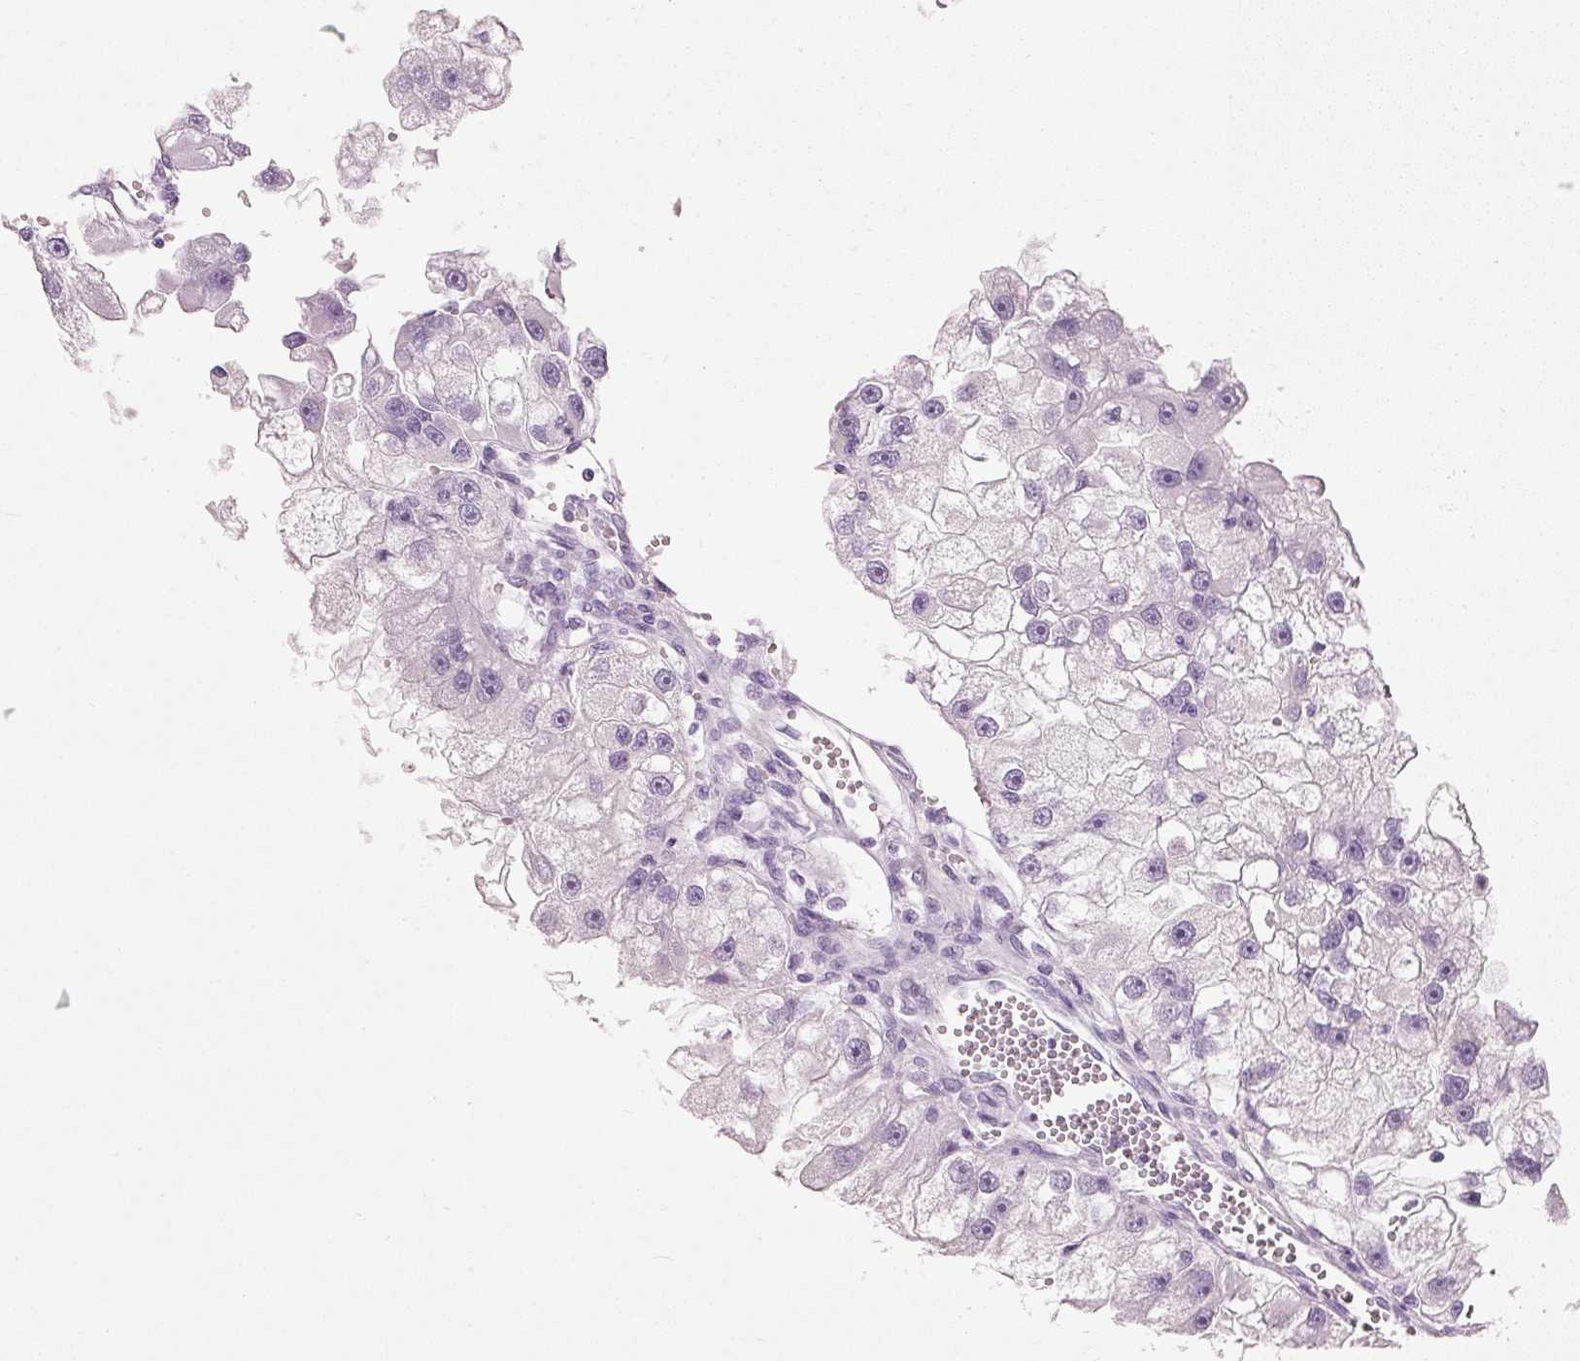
{"staining": {"intensity": "negative", "quantity": "none", "location": "none"}, "tissue": "renal cancer", "cell_type": "Tumor cells", "image_type": "cancer", "snomed": [{"axis": "morphology", "description": "Adenocarcinoma, NOS"}, {"axis": "topography", "description": "Kidney"}], "caption": "This photomicrograph is of renal adenocarcinoma stained with immunohistochemistry to label a protein in brown with the nuclei are counter-stained blue. There is no expression in tumor cells.", "gene": "PDXDC1", "patient": {"sex": "male", "age": 63}}